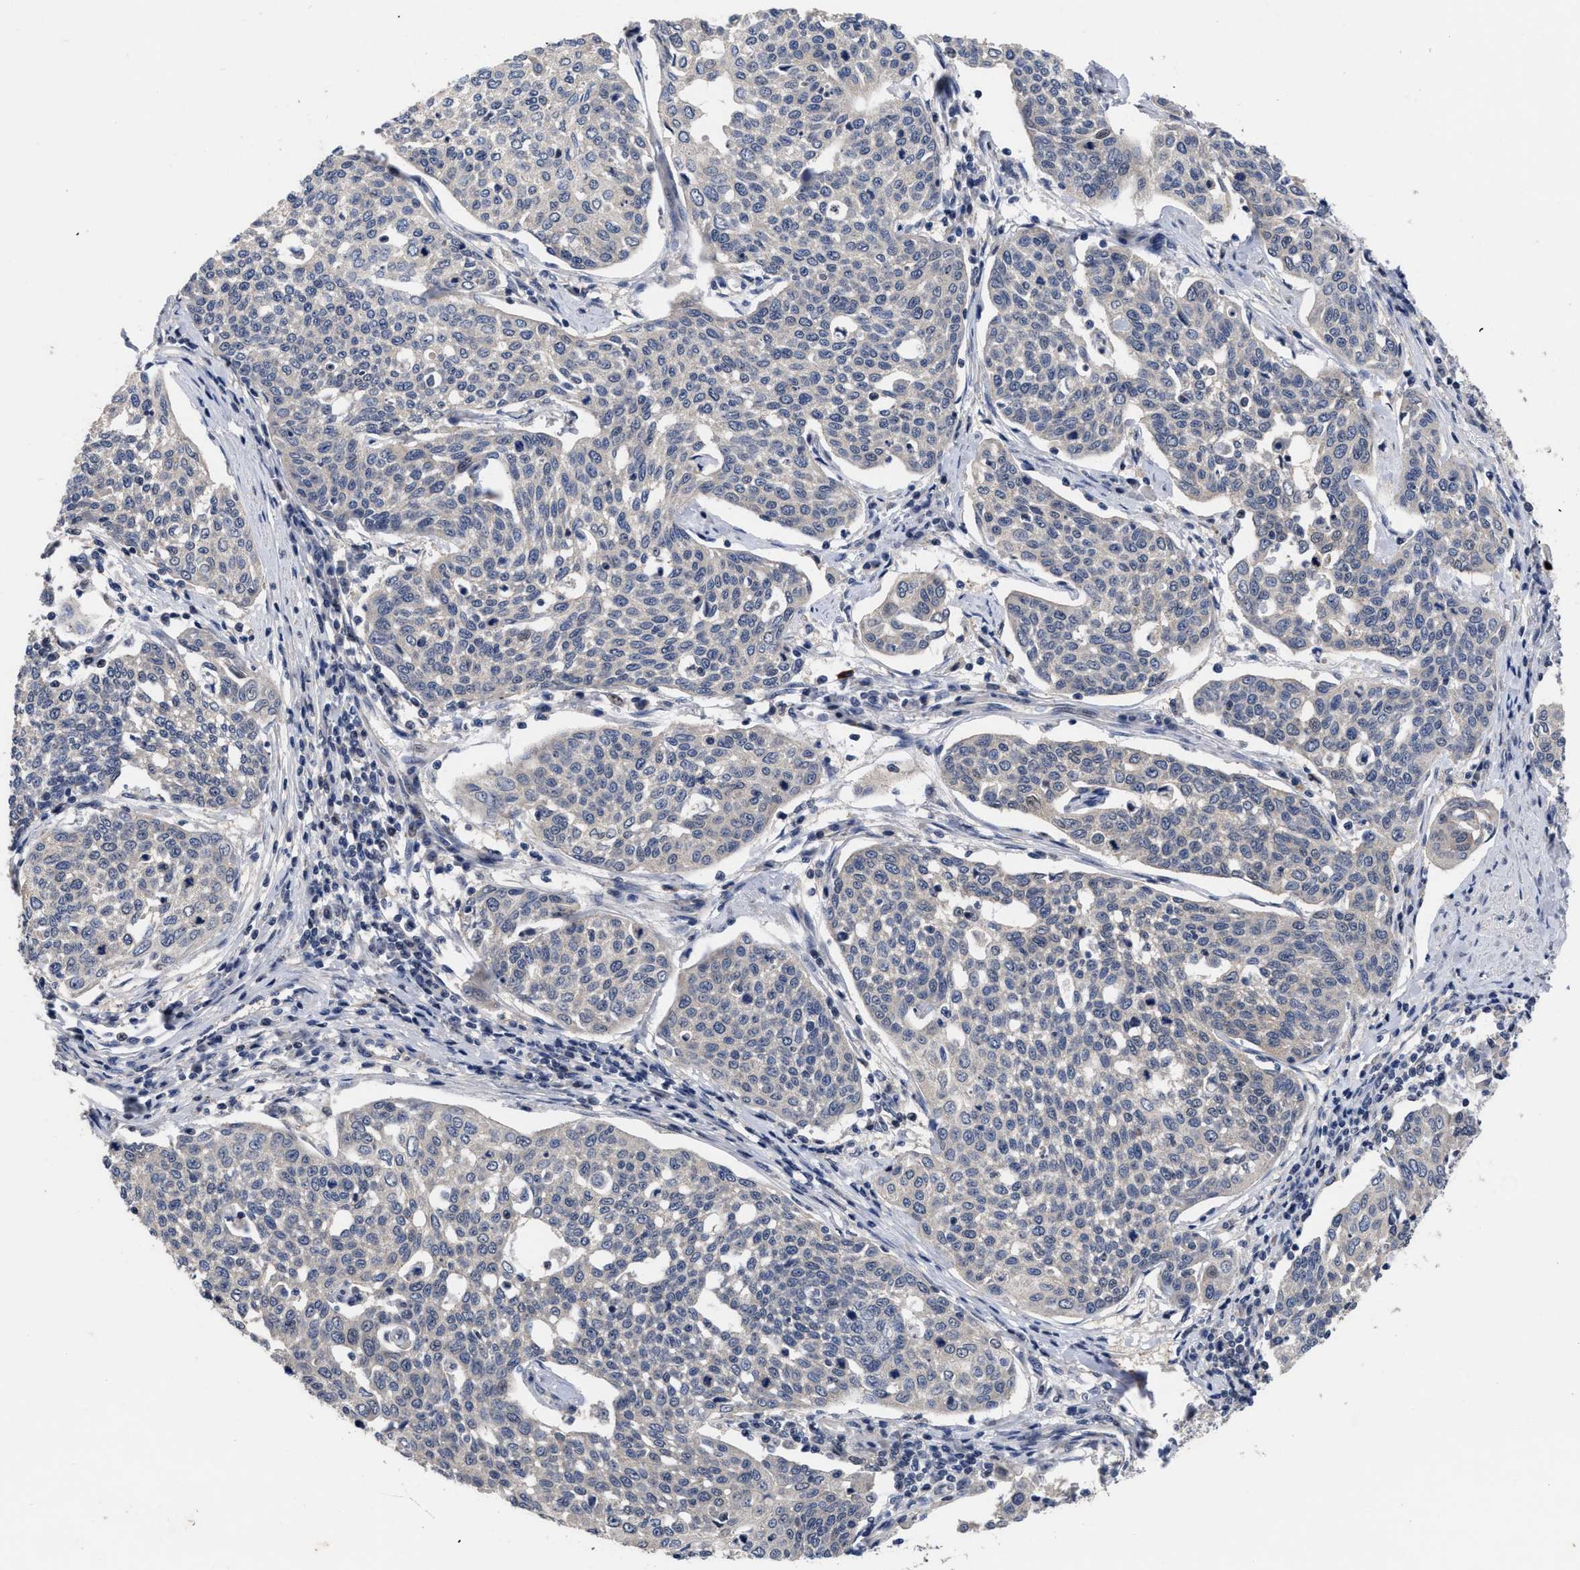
{"staining": {"intensity": "negative", "quantity": "none", "location": "none"}, "tissue": "cervical cancer", "cell_type": "Tumor cells", "image_type": "cancer", "snomed": [{"axis": "morphology", "description": "Squamous cell carcinoma, NOS"}, {"axis": "topography", "description": "Cervix"}], "caption": "Tumor cells show no significant staining in squamous cell carcinoma (cervical). (DAB immunohistochemistry, high magnification).", "gene": "CCN5", "patient": {"sex": "female", "age": 34}}